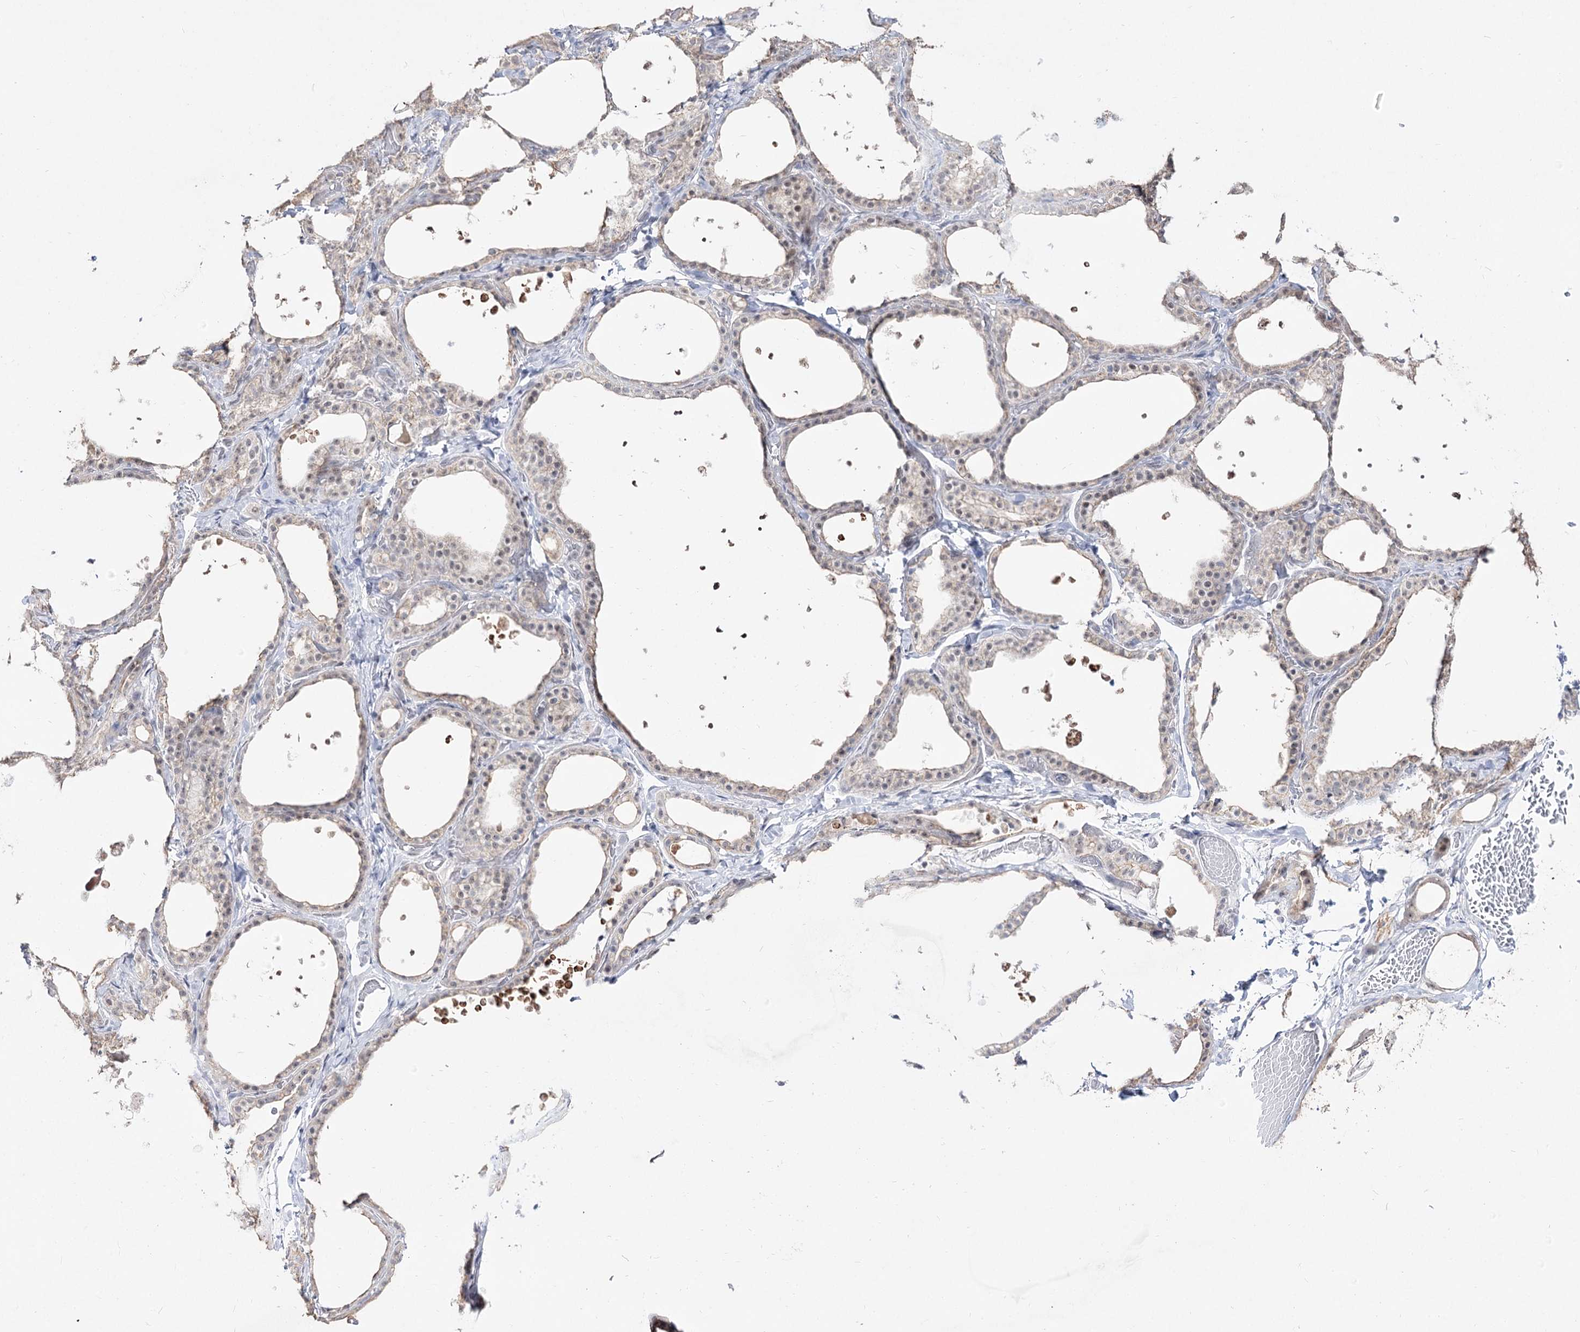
{"staining": {"intensity": "weak", "quantity": "25%-75%", "location": "nuclear"}, "tissue": "thyroid gland", "cell_type": "Glandular cells", "image_type": "normal", "snomed": [{"axis": "morphology", "description": "Normal tissue, NOS"}, {"axis": "topography", "description": "Thyroid gland"}], "caption": "Protein expression analysis of normal human thyroid gland reveals weak nuclear staining in about 25%-75% of glandular cells. The protein is stained brown, and the nuclei are stained in blue (DAB (3,3'-diaminobenzidine) IHC with brightfield microscopy, high magnification).", "gene": "DDX50", "patient": {"sex": "female", "age": 44}}